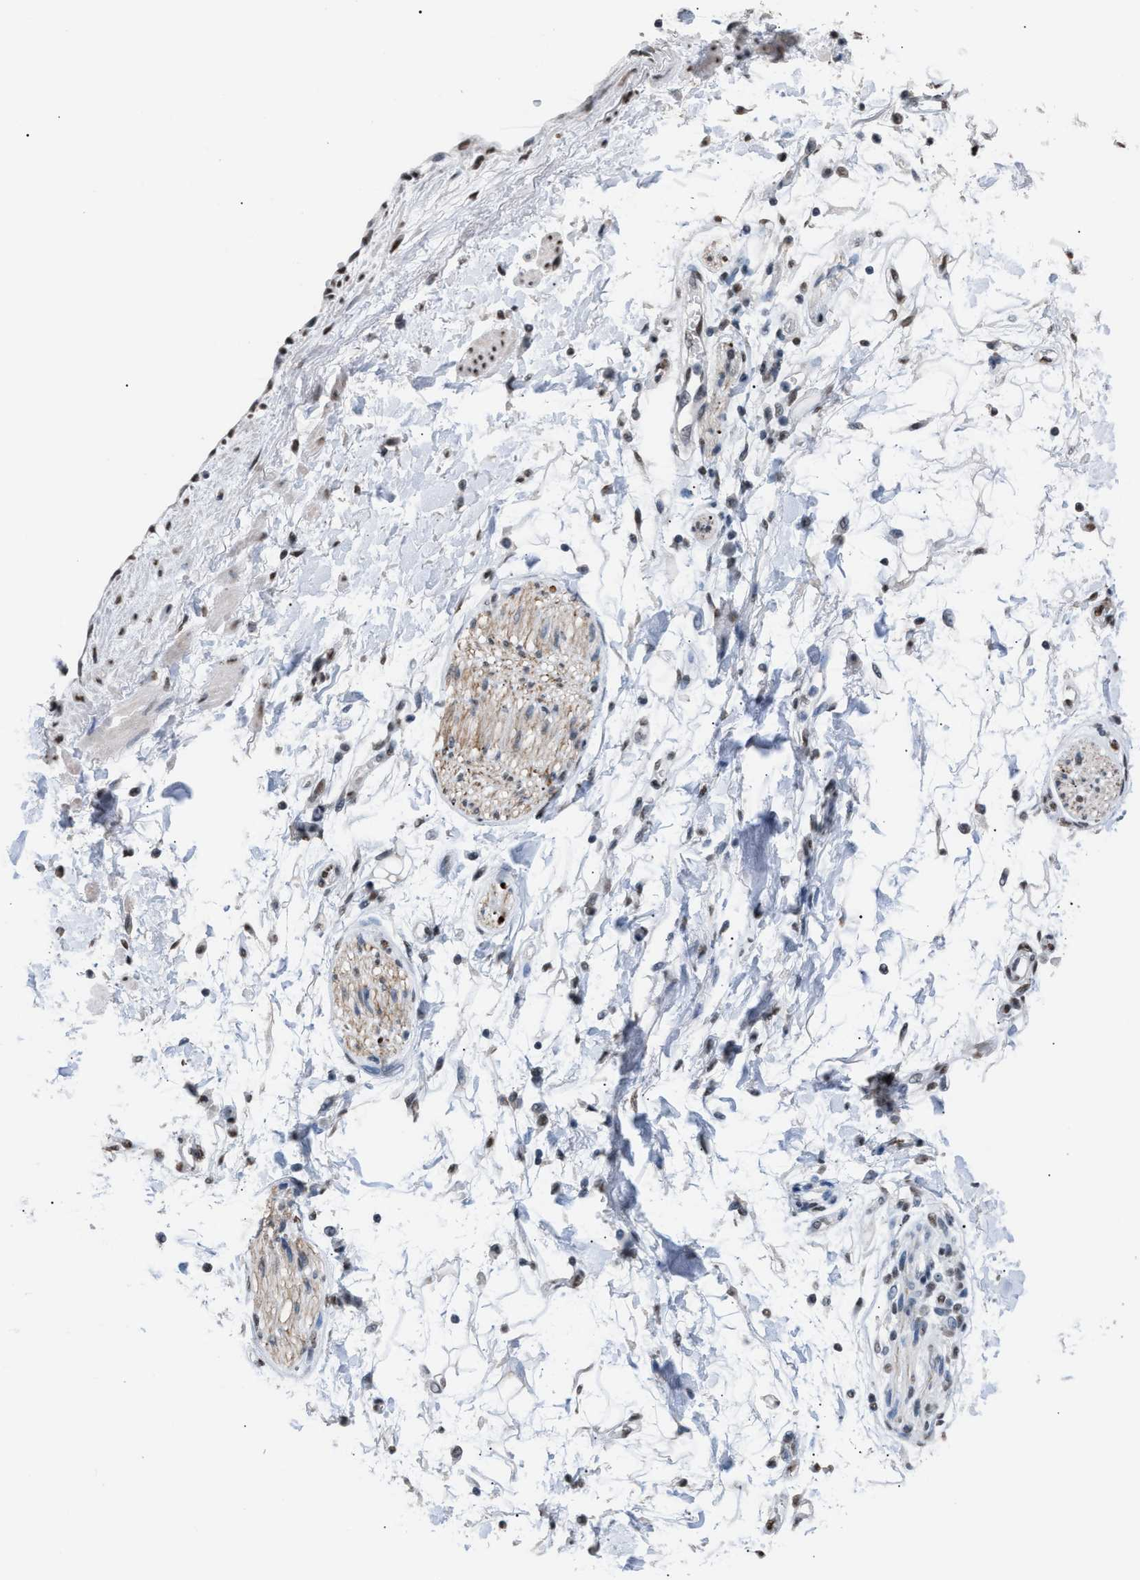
{"staining": {"intensity": "negative", "quantity": "none", "location": "none"}, "tissue": "adipose tissue", "cell_type": "Adipocytes", "image_type": "normal", "snomed": [{"axis": "morphology", "description": "Normal tissue, NOS"}, {"axis": "morphology", "description": "Adenocarcinoma, NOS"}, {"axis": "topography", "description": "Duodenum"}, {"axis": "topography", "description": "Peripheral nerve tissue"}], "caption": "Adipose tissue stained for a protein using immunohistochemistry (IHC) displays no staining adipocytes.", "gene": "CCAR2", "patient": {"sex": "female", "age": 60}}